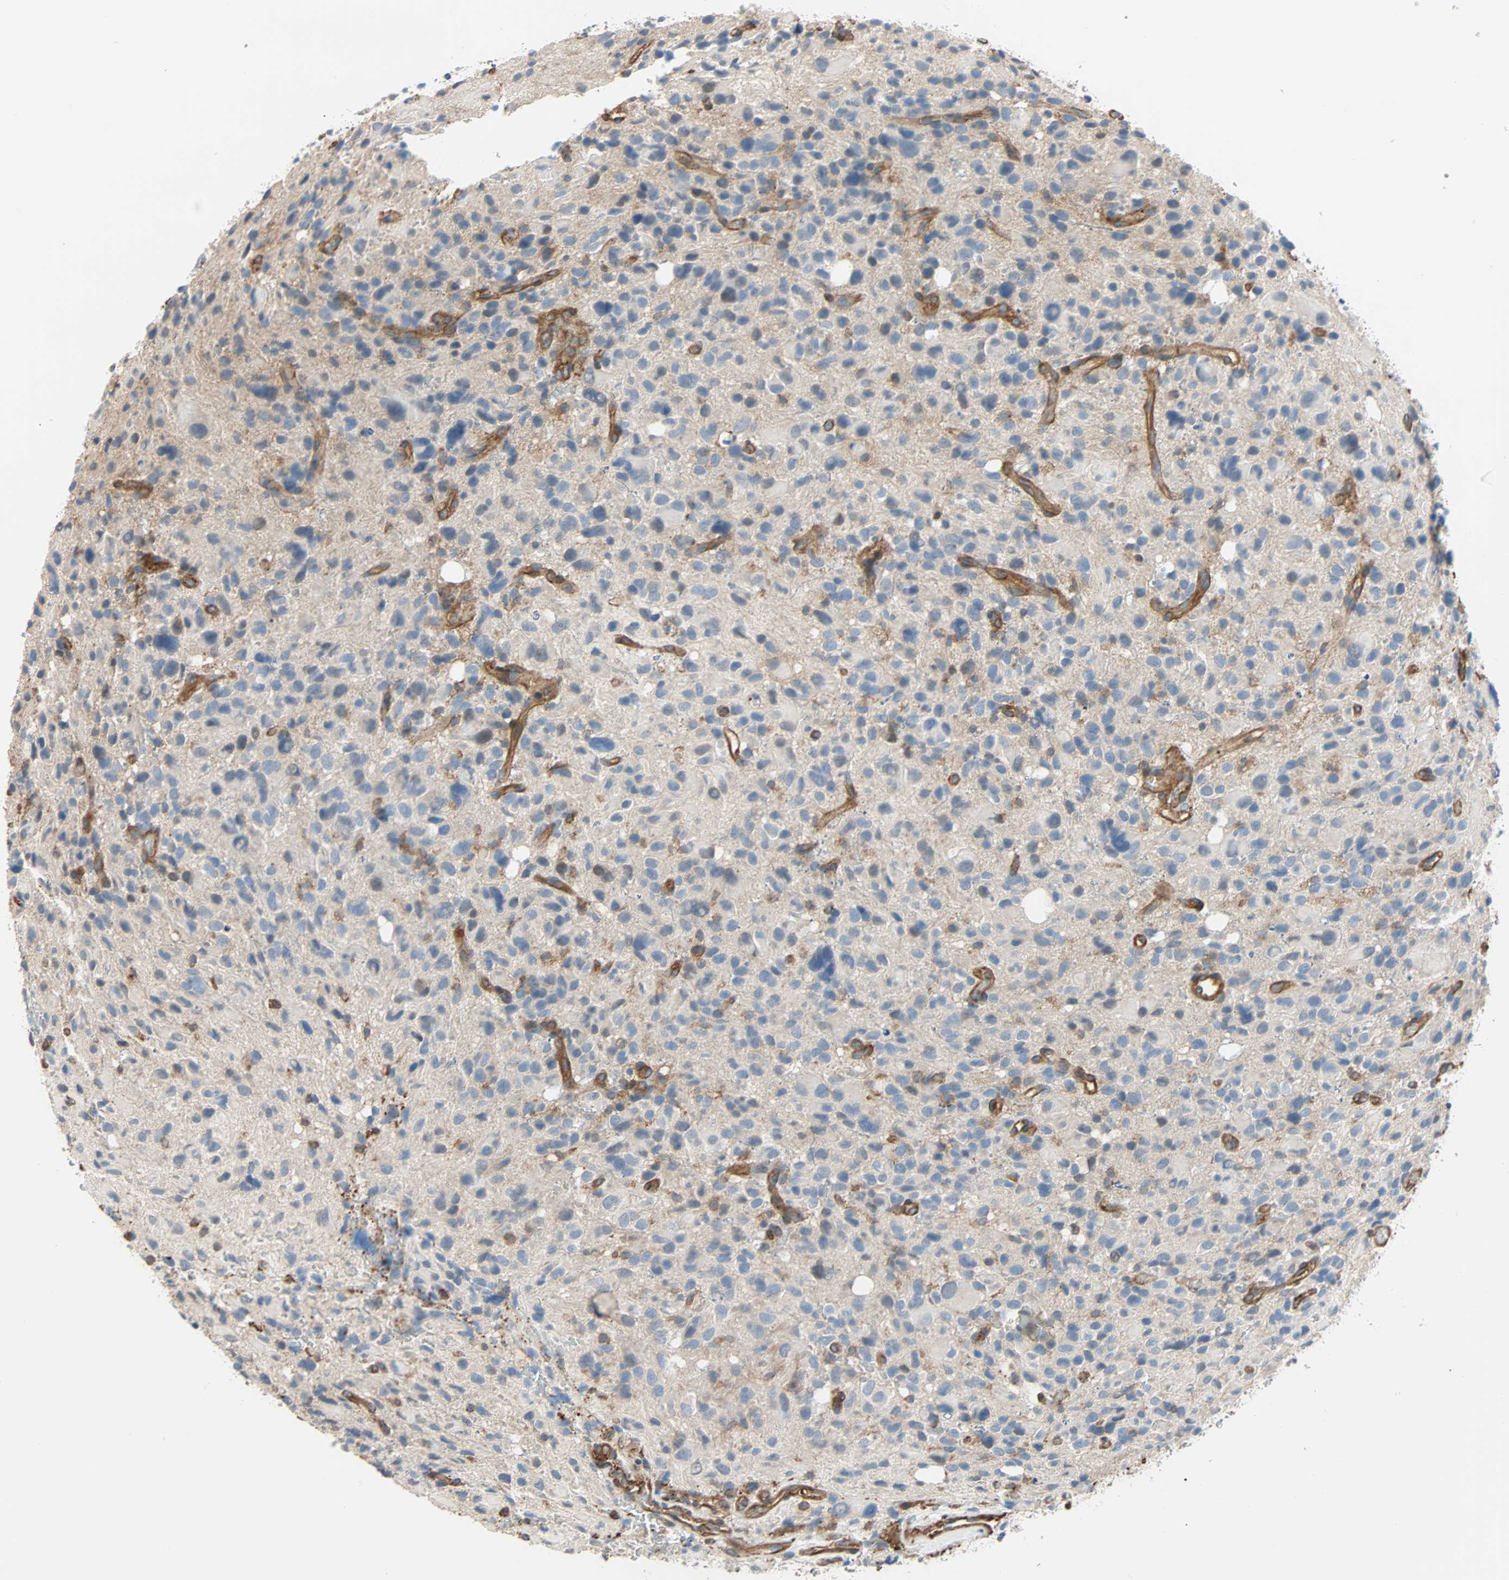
{"staining": {"intensity": "negative", "quantity": "none", "location": "none"}, "tissue": "glioma", "cell_type": "Tumor cells", "image_type": "cancer", "snomed": [{"axis": "morphology", "description": "Glioma, malignant, High grade"}, {"axis": "topography", "description": "Brain"}], "caption": "Immunohistochemistry (IHC) of human malignant glioma (high-grade) reveals no positivity in tumor cells. (Stains: DAB immunohistochemistry (IHC) with hematoxylin counter stain, Microscopy: brightfield microscopy at high magnification).", "gene": "GALNT10", "patient": {"sex": "male", "age": 48}}